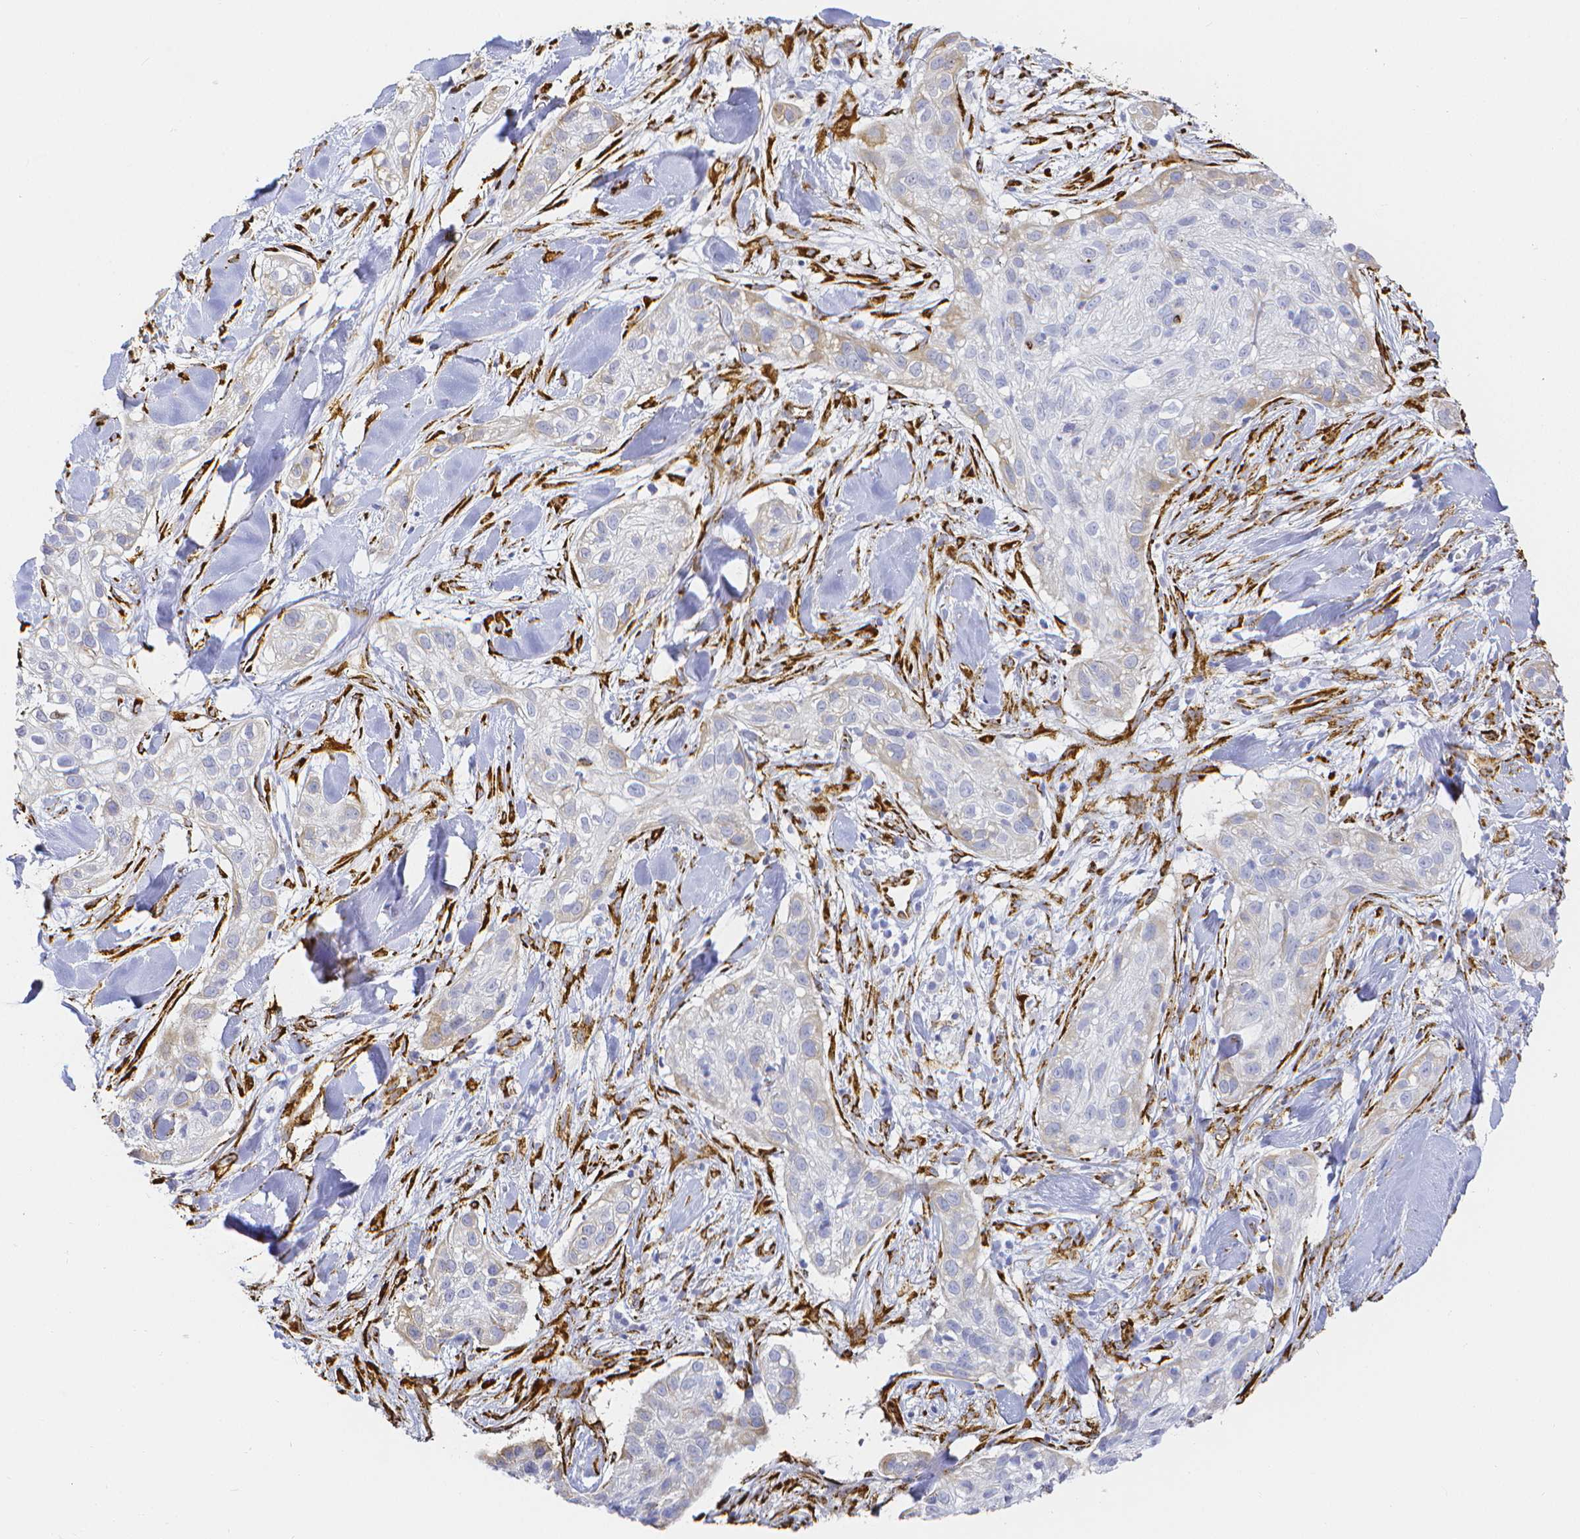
{"staining": {"intensity": "weak", "quantity": "<25%", "location": "cytoplasmic/membranous"}, "tissue": "skin cancer", "cell_type": "Tumor cells", "image_type": "cancer", "snomed": [{"axis": "morphology", "description": "Squamous cell carcinoma, NOS"}, {"axis": "topography", "description": "Skin"}], "caption": "This is an immunohistochemistry micrograph of squamous cell carcinoma (skin). There is no positivity in tumor cells.", "gene": "SMURF1", "patient": {"sex": "male", "age": 82}}